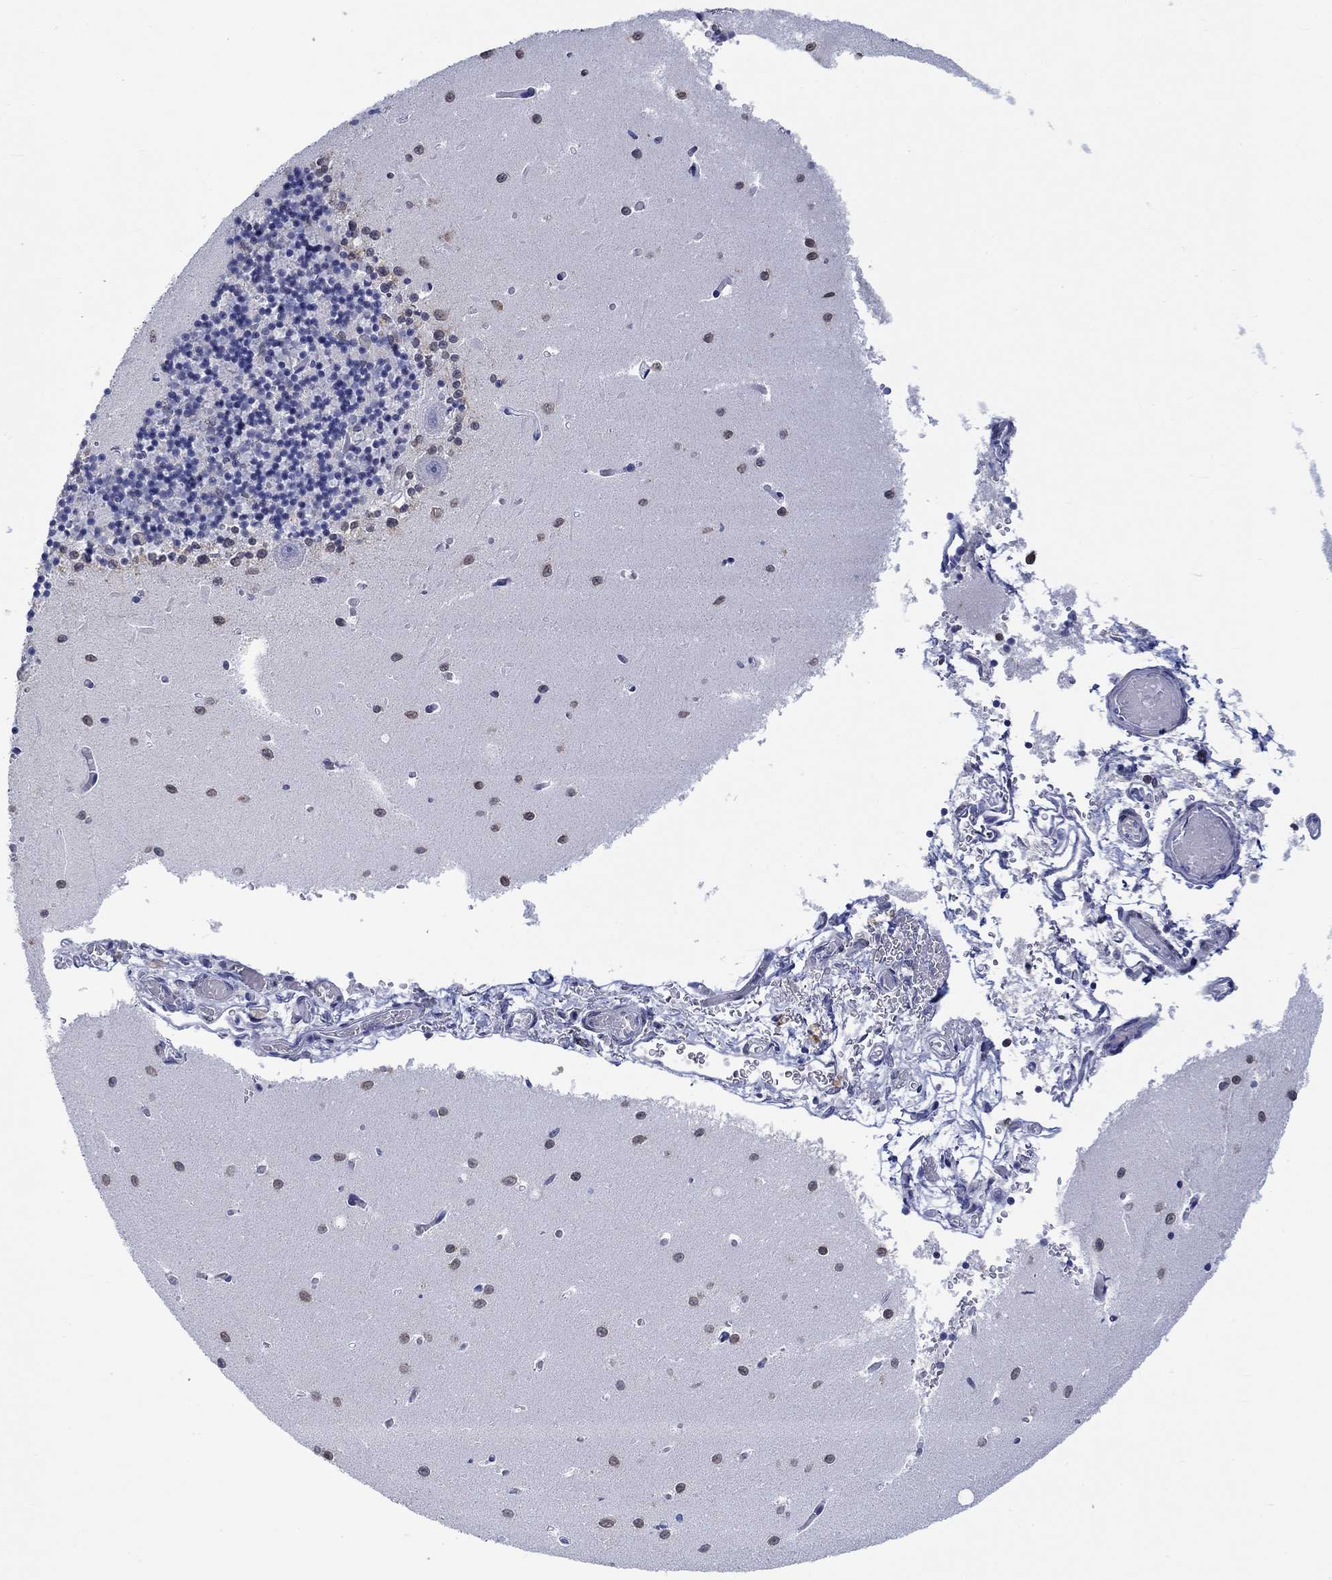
{"staining": {"intensity": "negative", "quantity": "none", "location": "none"}, "tissue": "cerebellum", "cell_type": "Cells in granular layer", "image_type": "normal", "snomed": [{"axis": "morphology", "description": "Normal tissue, NOS"}, {"axis": "topography", "description": "Cerebellum"}], "caption": "A high-resolution photomicrograph shows IHC staining of unremarkable cerebellum, which displays no significant positivity in cells in granular layer.", "gene": "MSI1", "patient": {"sex": "female", "age": 64}}